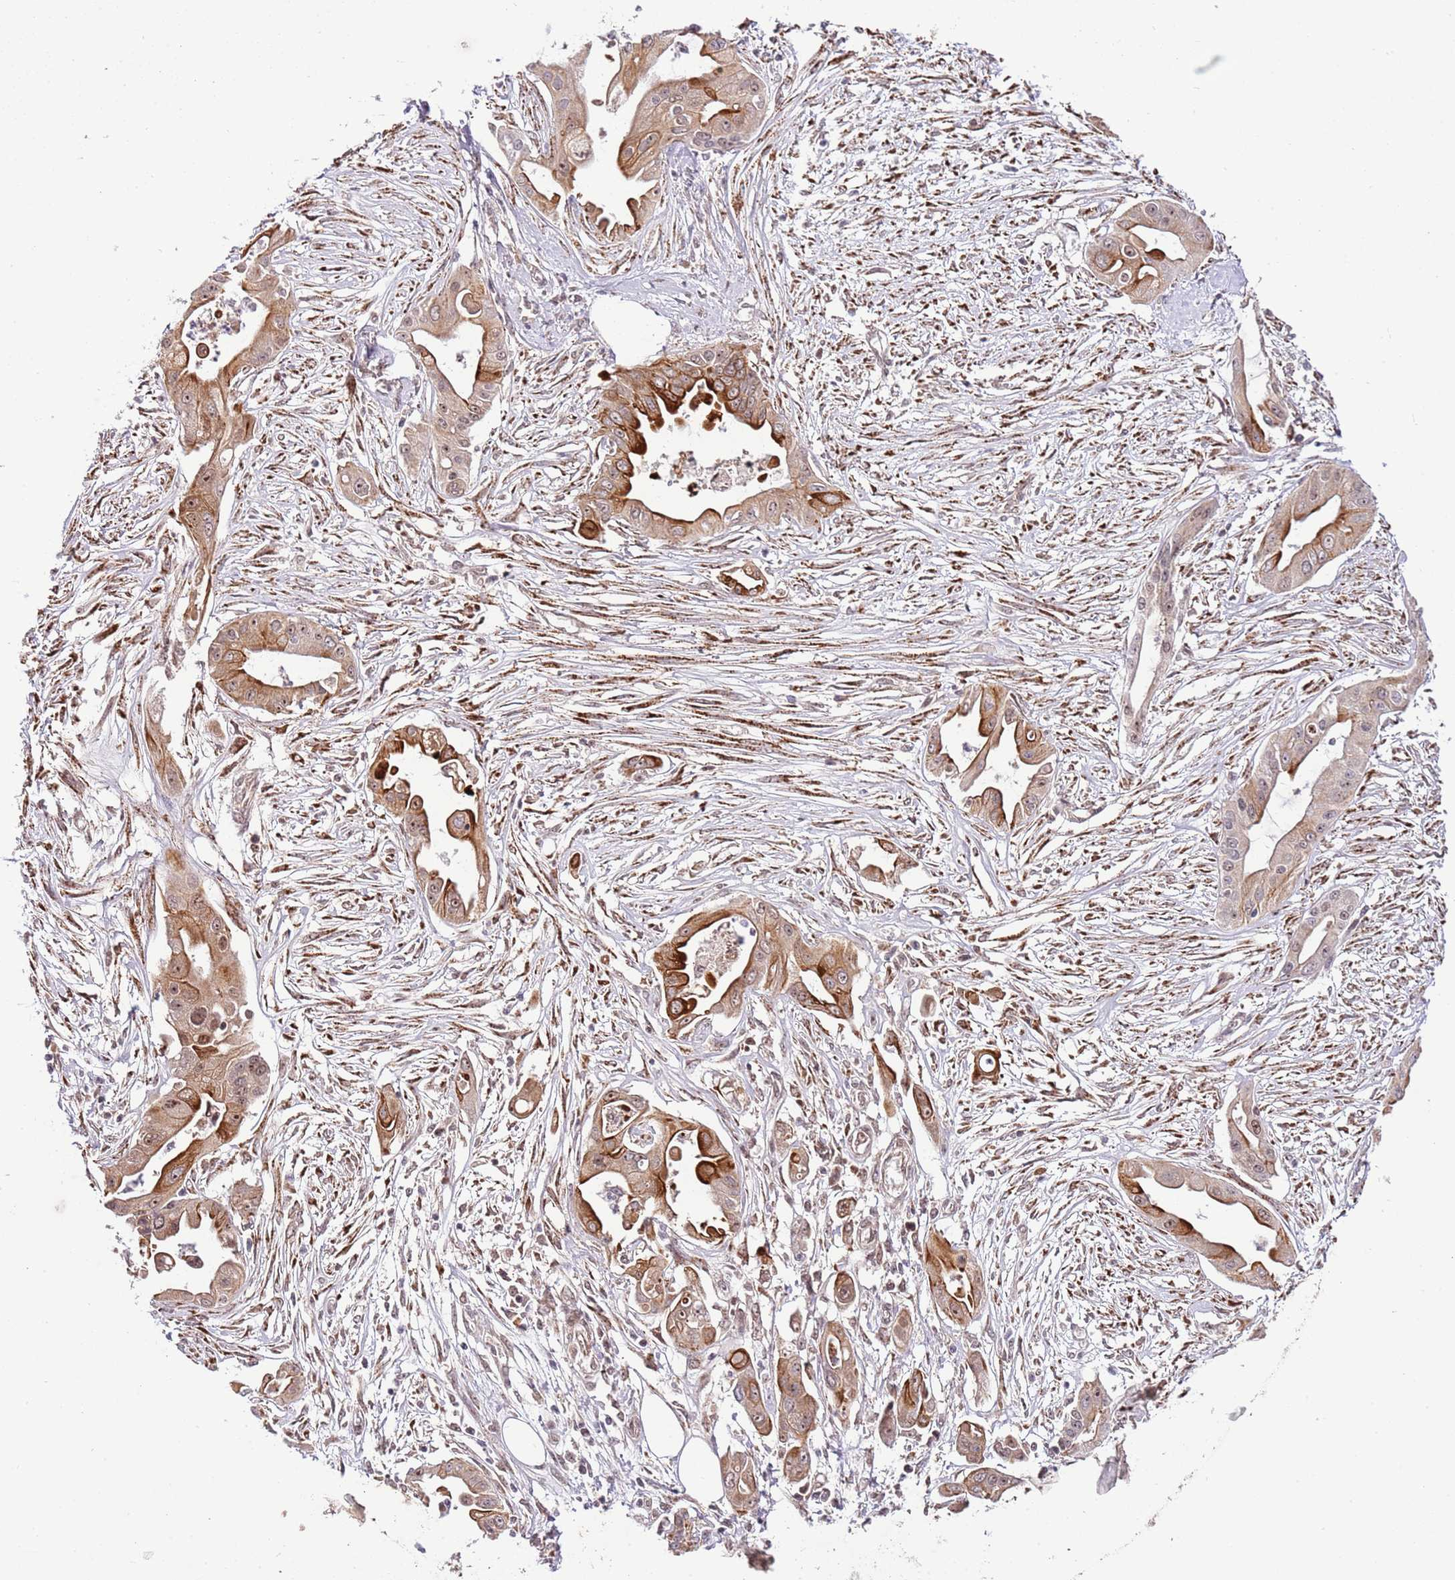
{"staining": {"intensity": "moderate", "quantity": ">75%", "location": "cytoplasmic/membranous,nuclear"}, "tissue": "ovarian cancer", "cell_type": "Tumor cells", "image_type": "cancer", "snomed": [{"axis": "morphology", "description": "Cystadenocarcinoma, mucinous, NOS"}, {"axis": "topography", "description": "Ovary"}], "caption": "Ovarian cancer stained with a brown dye reveals moderate cytoplasmic/membranous and nuclear positive staining in about >75% of tumor cells.", "gene": "CHD1", "patient": {"sex": "female", "age": 70}}